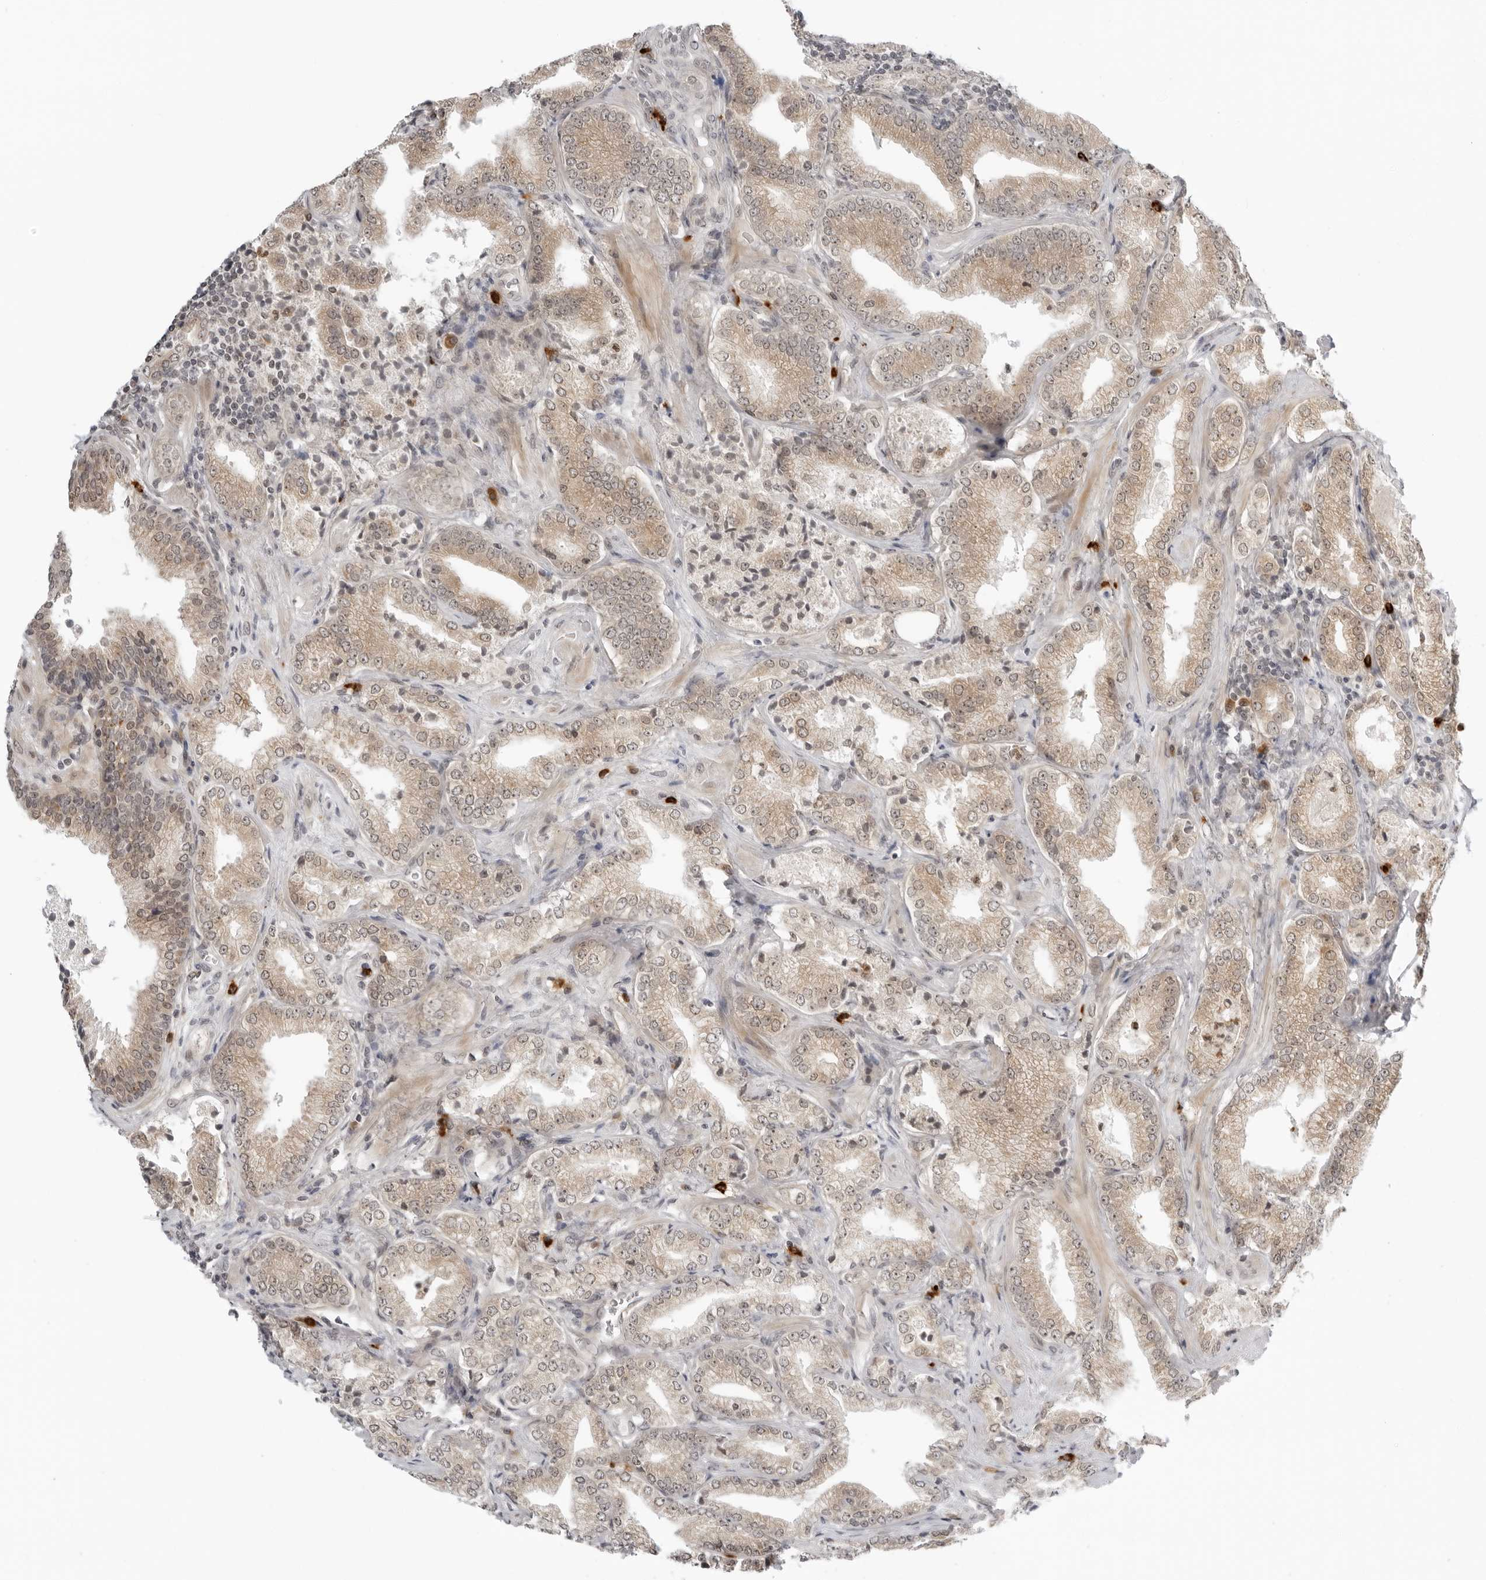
{"staining": {"intensity": "weak", "quantity": ">75%", "location": "cytoplasmic/membranous"}, "tissue": "prostate cancer", "cell_type": "Tumor cells", "image_type": "cancer", "snomed": [{"axis": "morphology", "description": "Adenocarcinoma, Low grade"}, {"axis": "topography", "description": "Prostate"}], "caption": "High-magnification brightfield microscopy of prostate cancer stained with DAB (brown) and counterstained with hematoxylin (blue). tumor cells exhibit weak cytoplasmic/membranous expression is identified in approximately>75% of cells.", "gene": "SUGCT", "patient": {"sex": "male", "age": 62}}